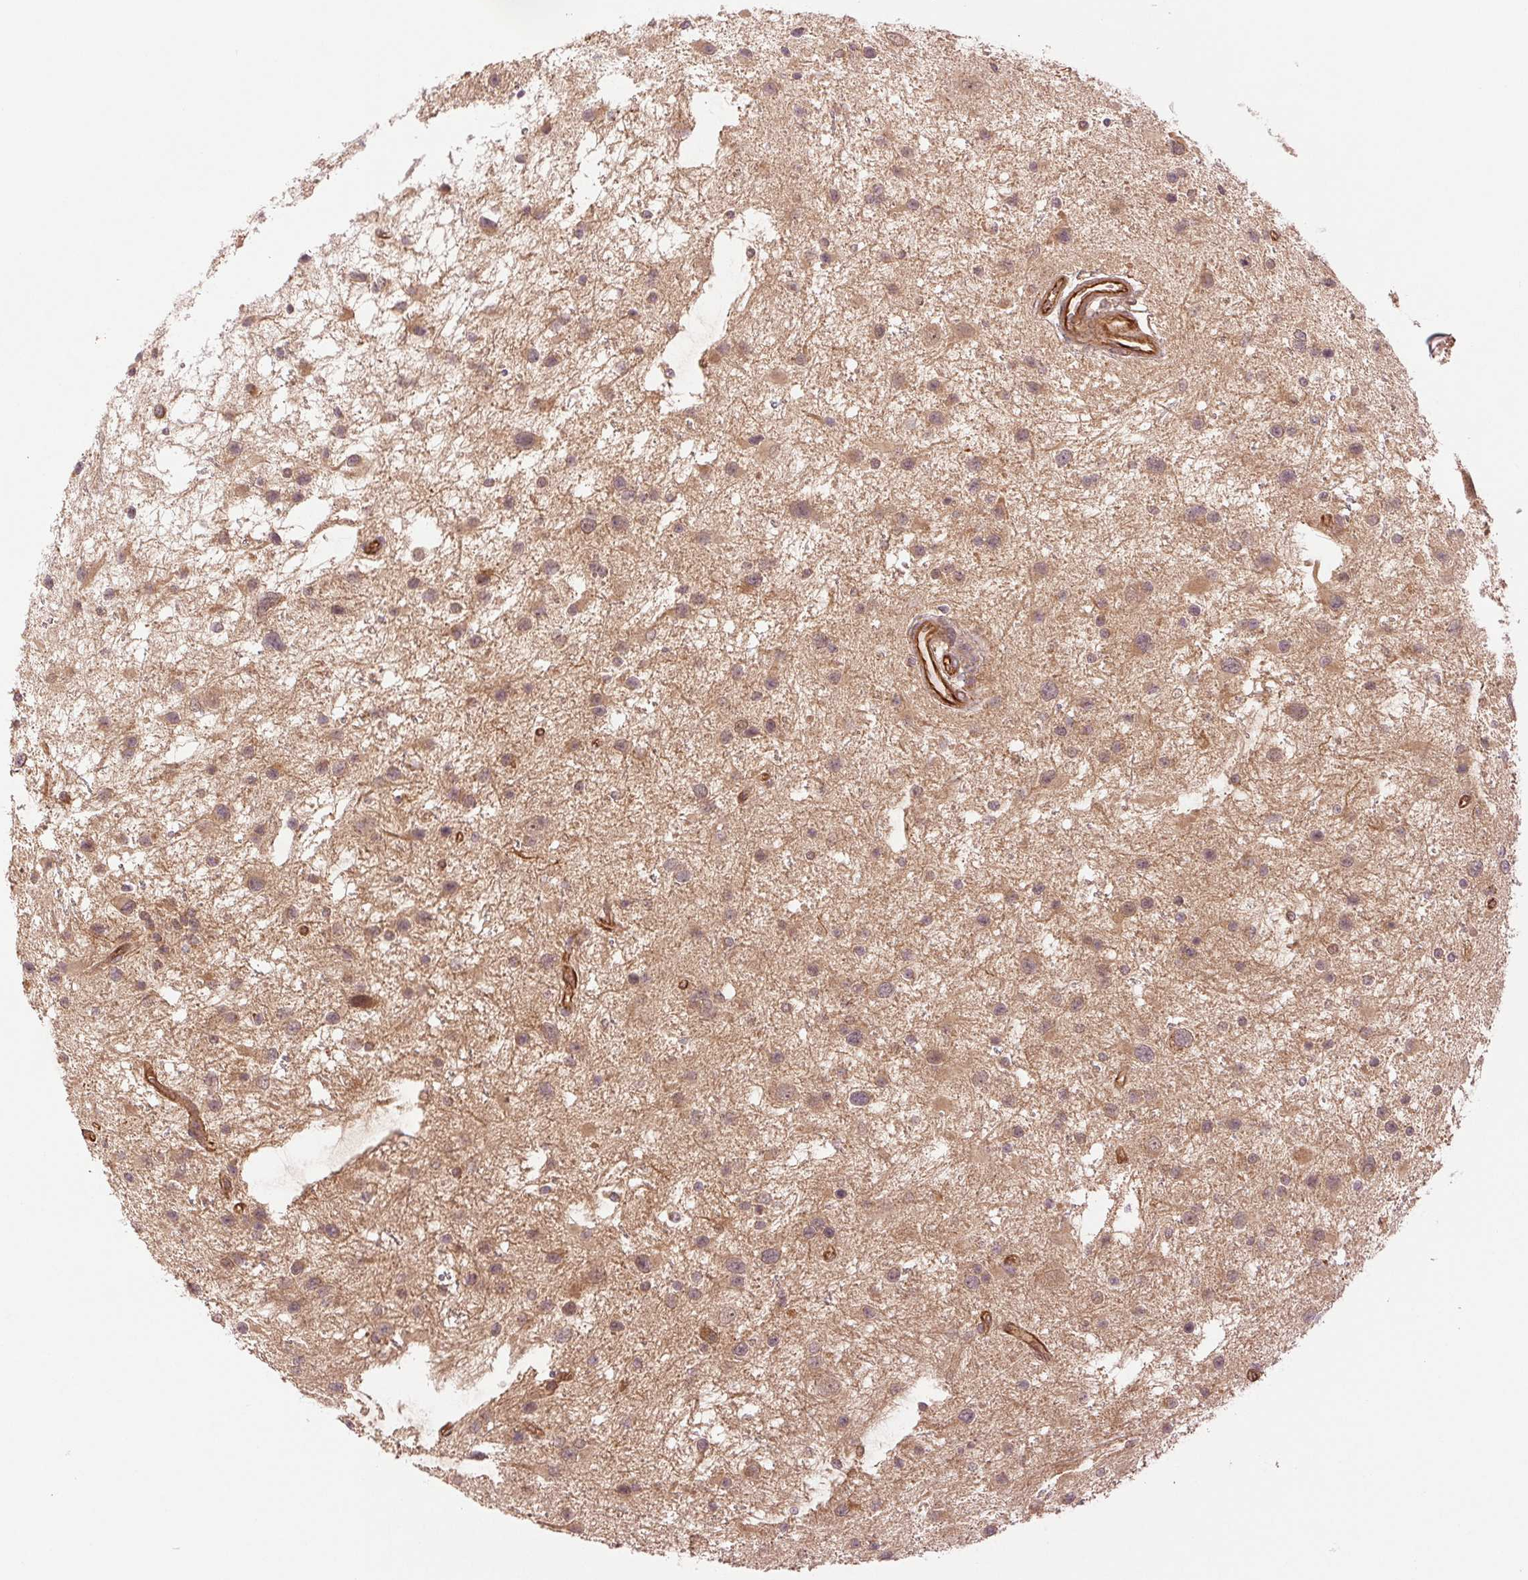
{"staining": {"intensity": "moderate", "quantity": ">75%", "location": "cytoplasmic/membranous"}, "tissue": "glioma", "cell_type": "Tumor cells", "image_type": "cancer", "snomed": [{"axis": "morphology", "description": "Glioma, malignant, Low grade"}, {"axis": "topography", "description": "Brain"}], "caption": "Immunohistochemical staining of low-grade glioma (malignant) exhibits medium levels of moderate cytoplasmic/membranous positivity in approximately >75% of tumor cells. The staining is performed using DAB brown chromogen to label protein expression. The nuclei are counter-stained blue using hematoxylin.", "gene": "STARD7", "patient": {"sex": "female", "age": 32}}